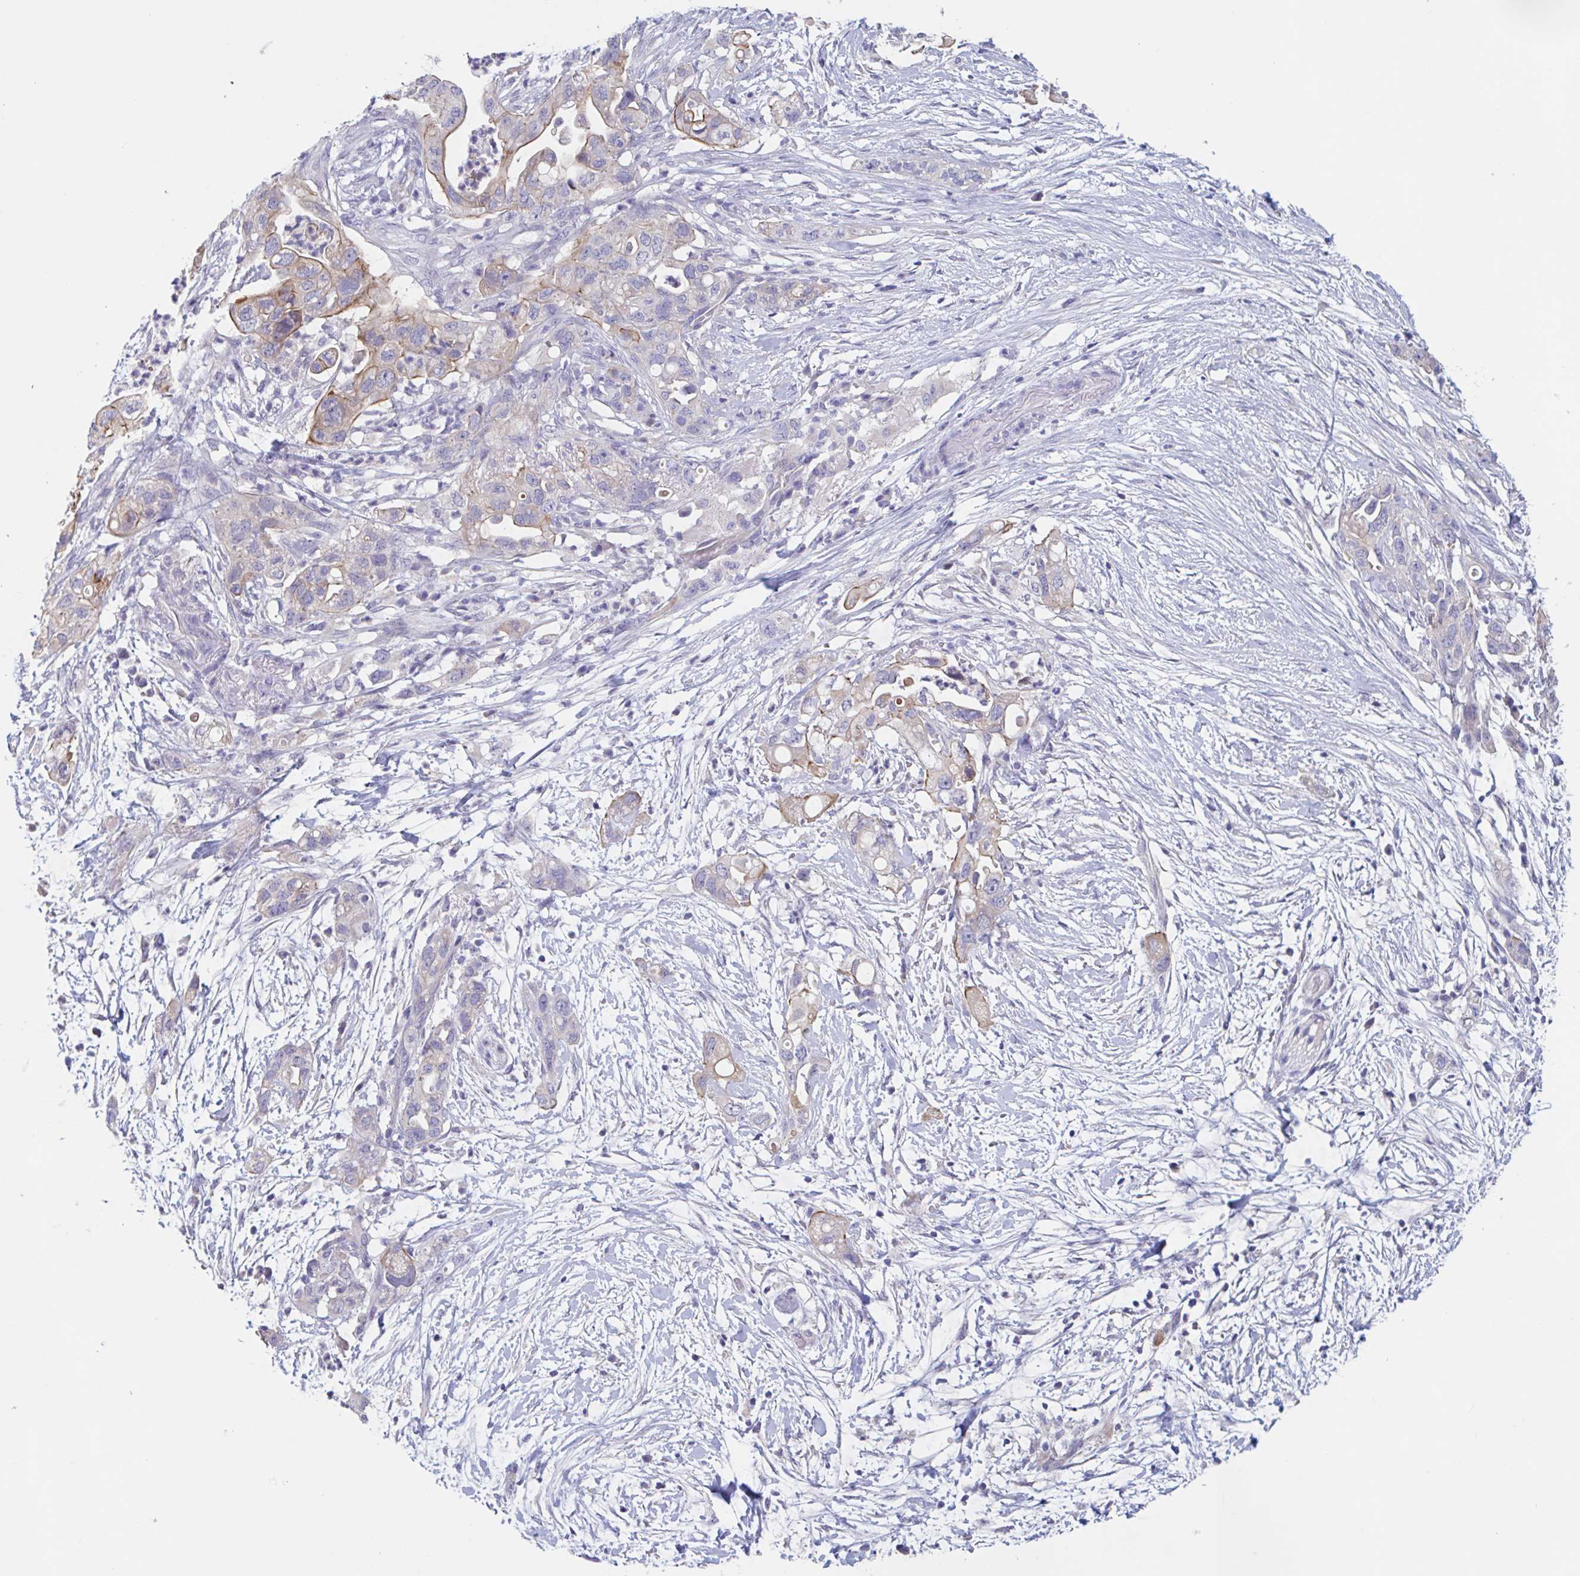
{"staining": {"intensity": "moderate", "quantity": "<25%", "location": "cytoplasmic/membranous"}, "tissue": "pancreatic cancer", "cell_type": "Tumor cells", "image_type": "cancer", "snomed": [{"axis": "morphology", "description": "Adenocarcinoma, NOS"}, {"axis": "topography", "description": "Pancreas"}], "caption": "Pancreatic adenocarcinoma stained for a protein displays moderate cytoplasmic/membranous positivity in tumor cells.", "gene": "UNKL", "patient": {"sex": "female", "age": 72}}